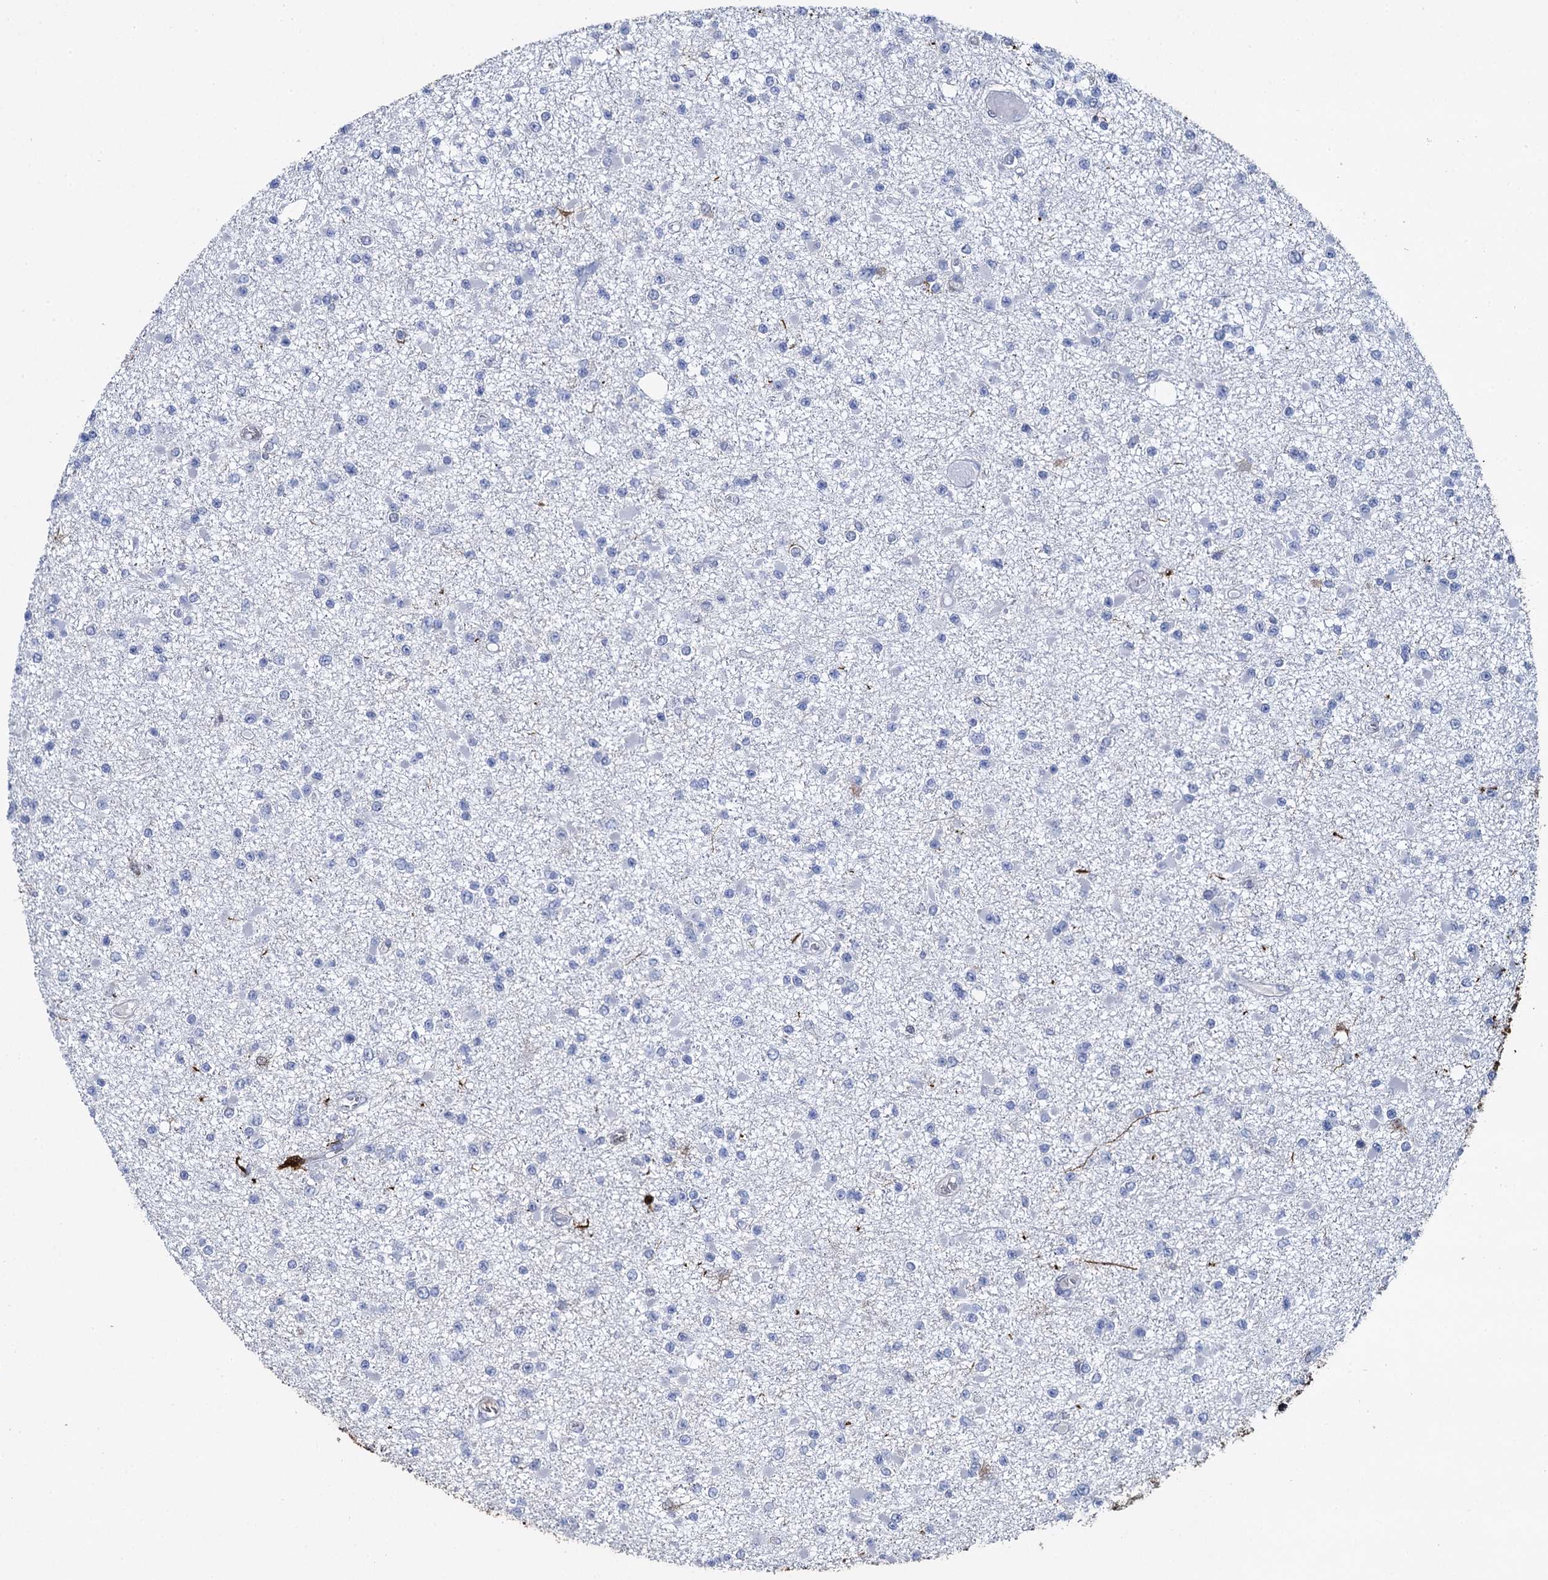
{"staining": {"intensity": "negative", "quantity": "none", "location": "none"}, "tissue": "glioma", "cell_type": "Tumor cells", "image_type": "cancer", "snomed": [{"axis": "morphology", "description": "Glioma, malignant, Low grade"}, {"axis": "topography", "description": "Brain"}], "caption": "Protein analysis of glioma reveals no significant positivity in tumor cells.", "gene": "FABP5", "patient": {"sex": "female", "age": 22}}